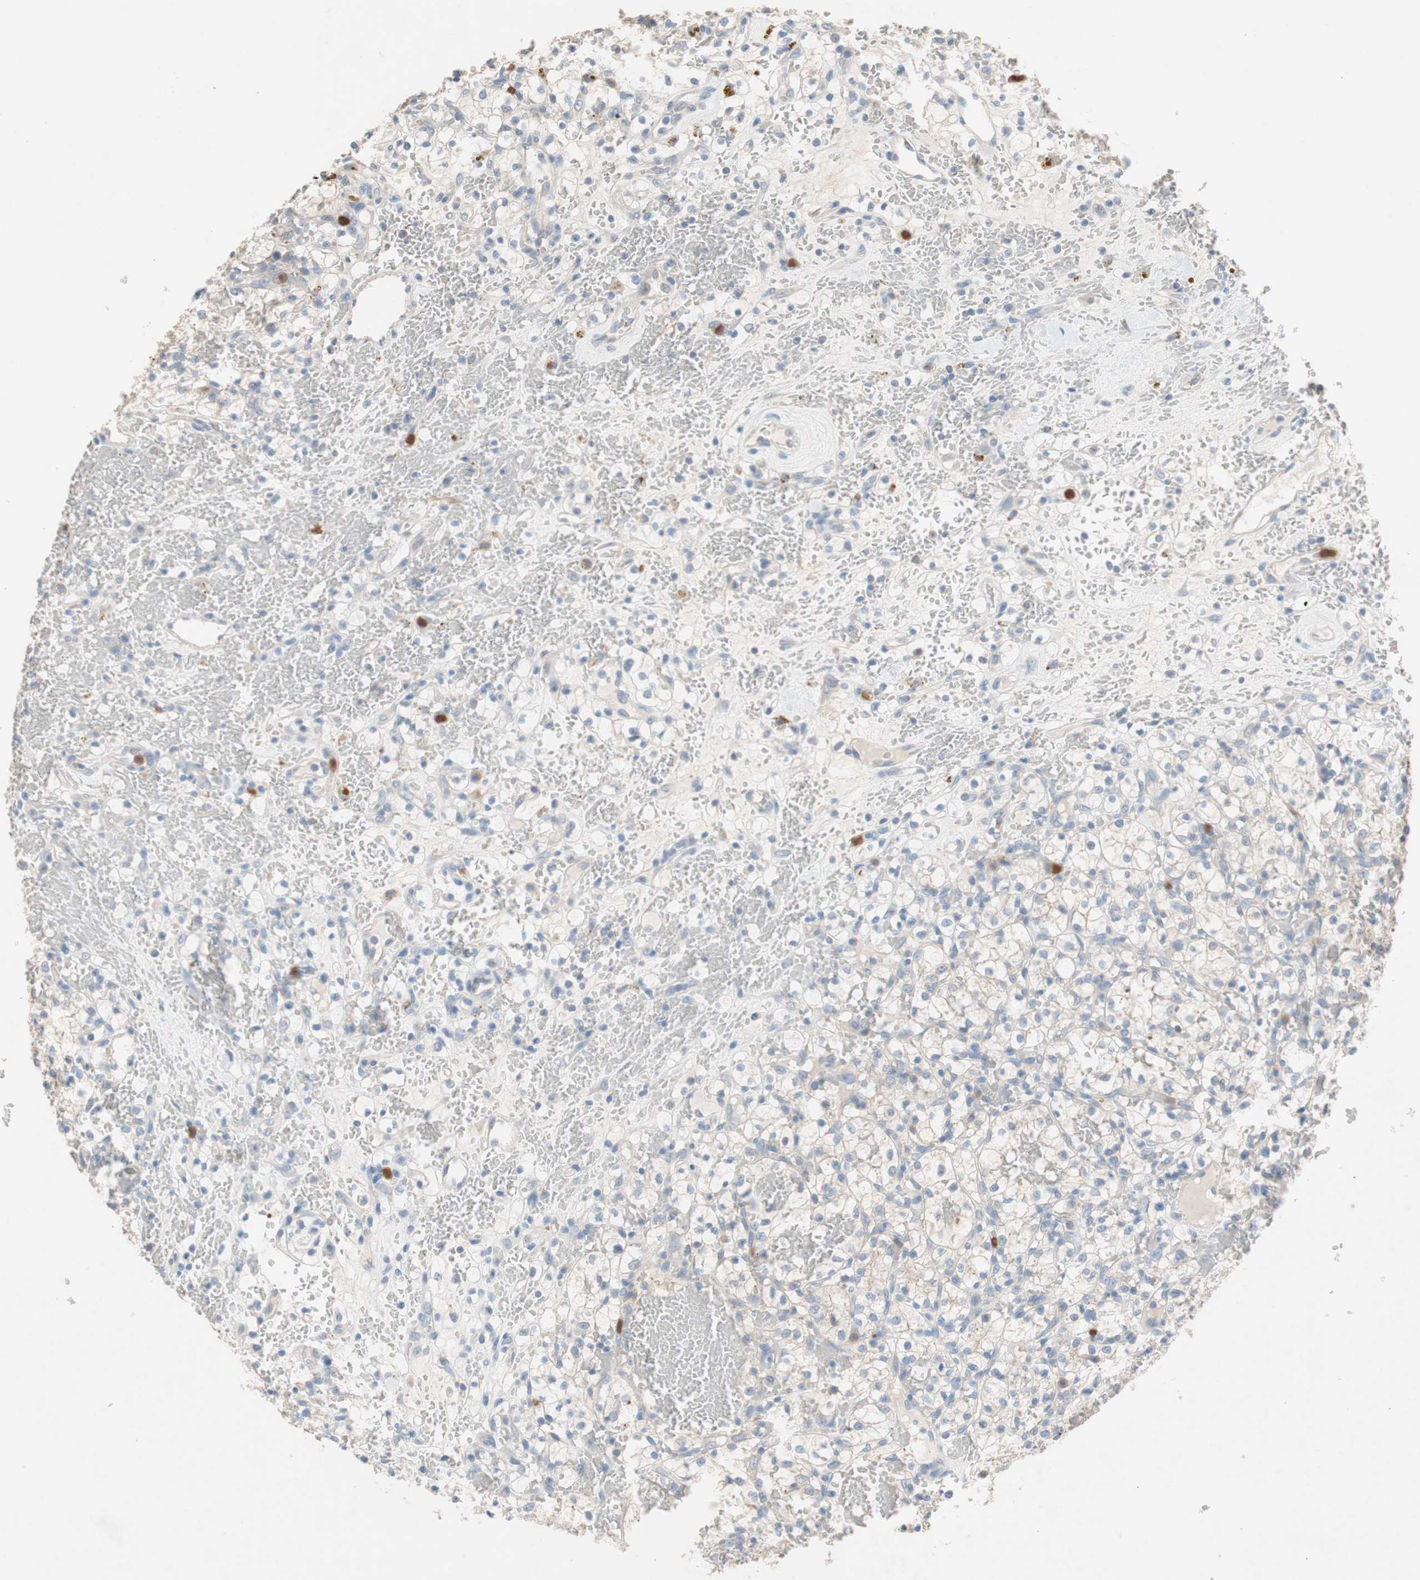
{"staining": {"intensity": "weak", "quantity": "<25%", "location": "cytoplasmic/membranous"}, "tissue": "renal cancer", "cell_type": "Tumor cells", "image_type": "cancer", "snomed": [{"axis": "morphology", "description": "Adenocarcinoma, NOS"}, {"axis": "topography", "description": "Kidney"}], "caption": "IHC histopathology image of neoplastic tissue: human renal adenocarcinoma stained with DAB (3,3'-diaminobenzidine) demonstrates no significant protein positivity in tumor cells. (DAB immunohistochemistry with hematoxylin counter stain).", "gene": "CLEC4D", "patient": {"sex": "female", "age": 60}}